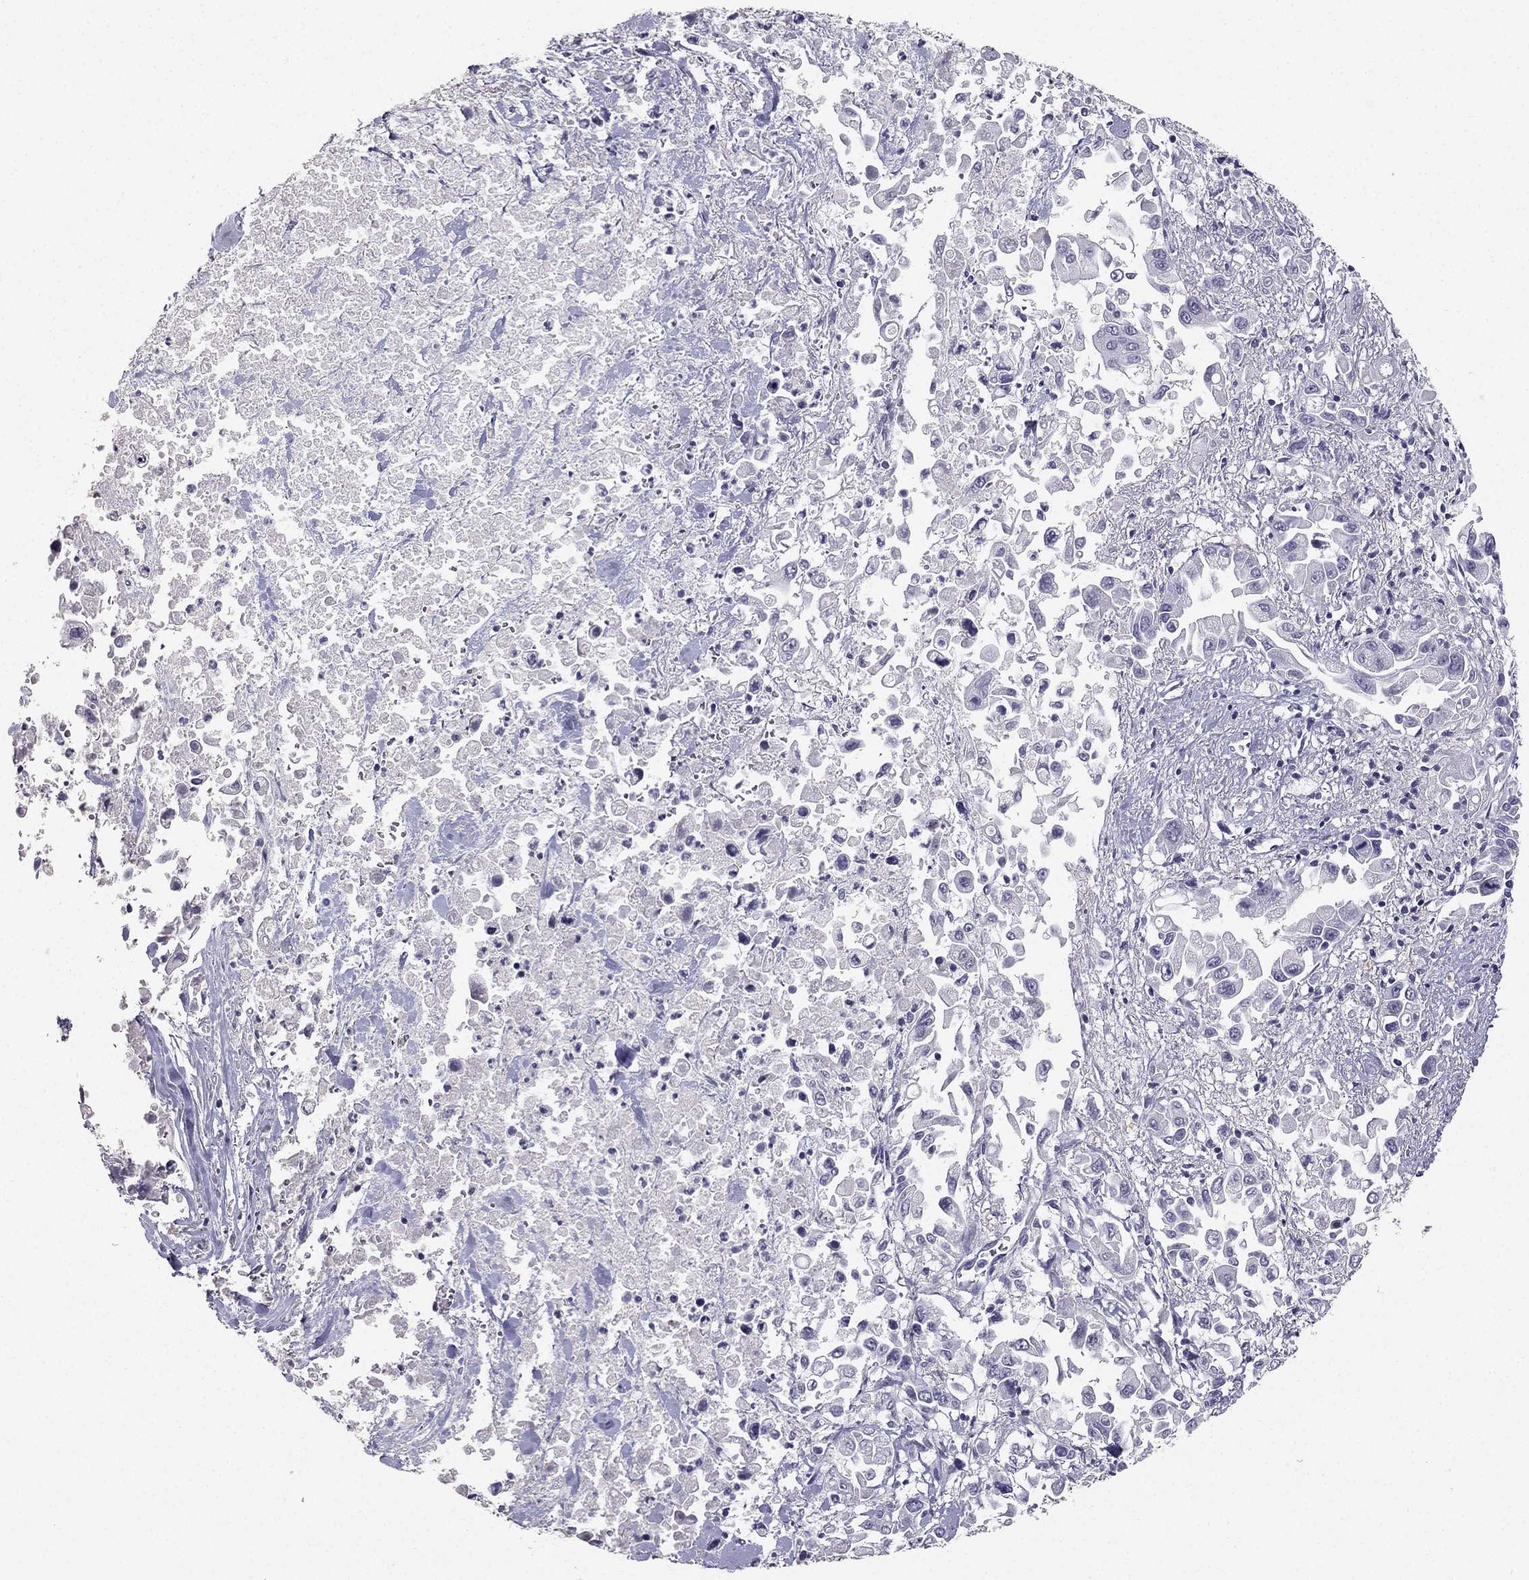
{"staining": {"intensity": "negative", "quantity": "none", "location": "none"}, "tissue": "pancreatic cancer", "cell_type": "Tumor cells", "image_type": "cancer", "snomed": [{"axis": "morphology", "description": "Adenocarcinoma, NOS"}, {"axis": "topography", "description": "Pancreas"}], "caption": "This photomicrograph is of pancreatic cancer (adenocarcinoma) stained with immunohistochemistry (IHC) to label a protein in brown with the nuclei are counter-stained blue. There is no expression in tumor cells. The staining was performed using DAB (3,3'-diaminobenzidine) to visualize the protein expression in brown, while the nuclei were stained in blue with hematoxylin (Magnification: 20x).", "gene": "CALB2", "patient": {"sex": "female", "age": 83}}